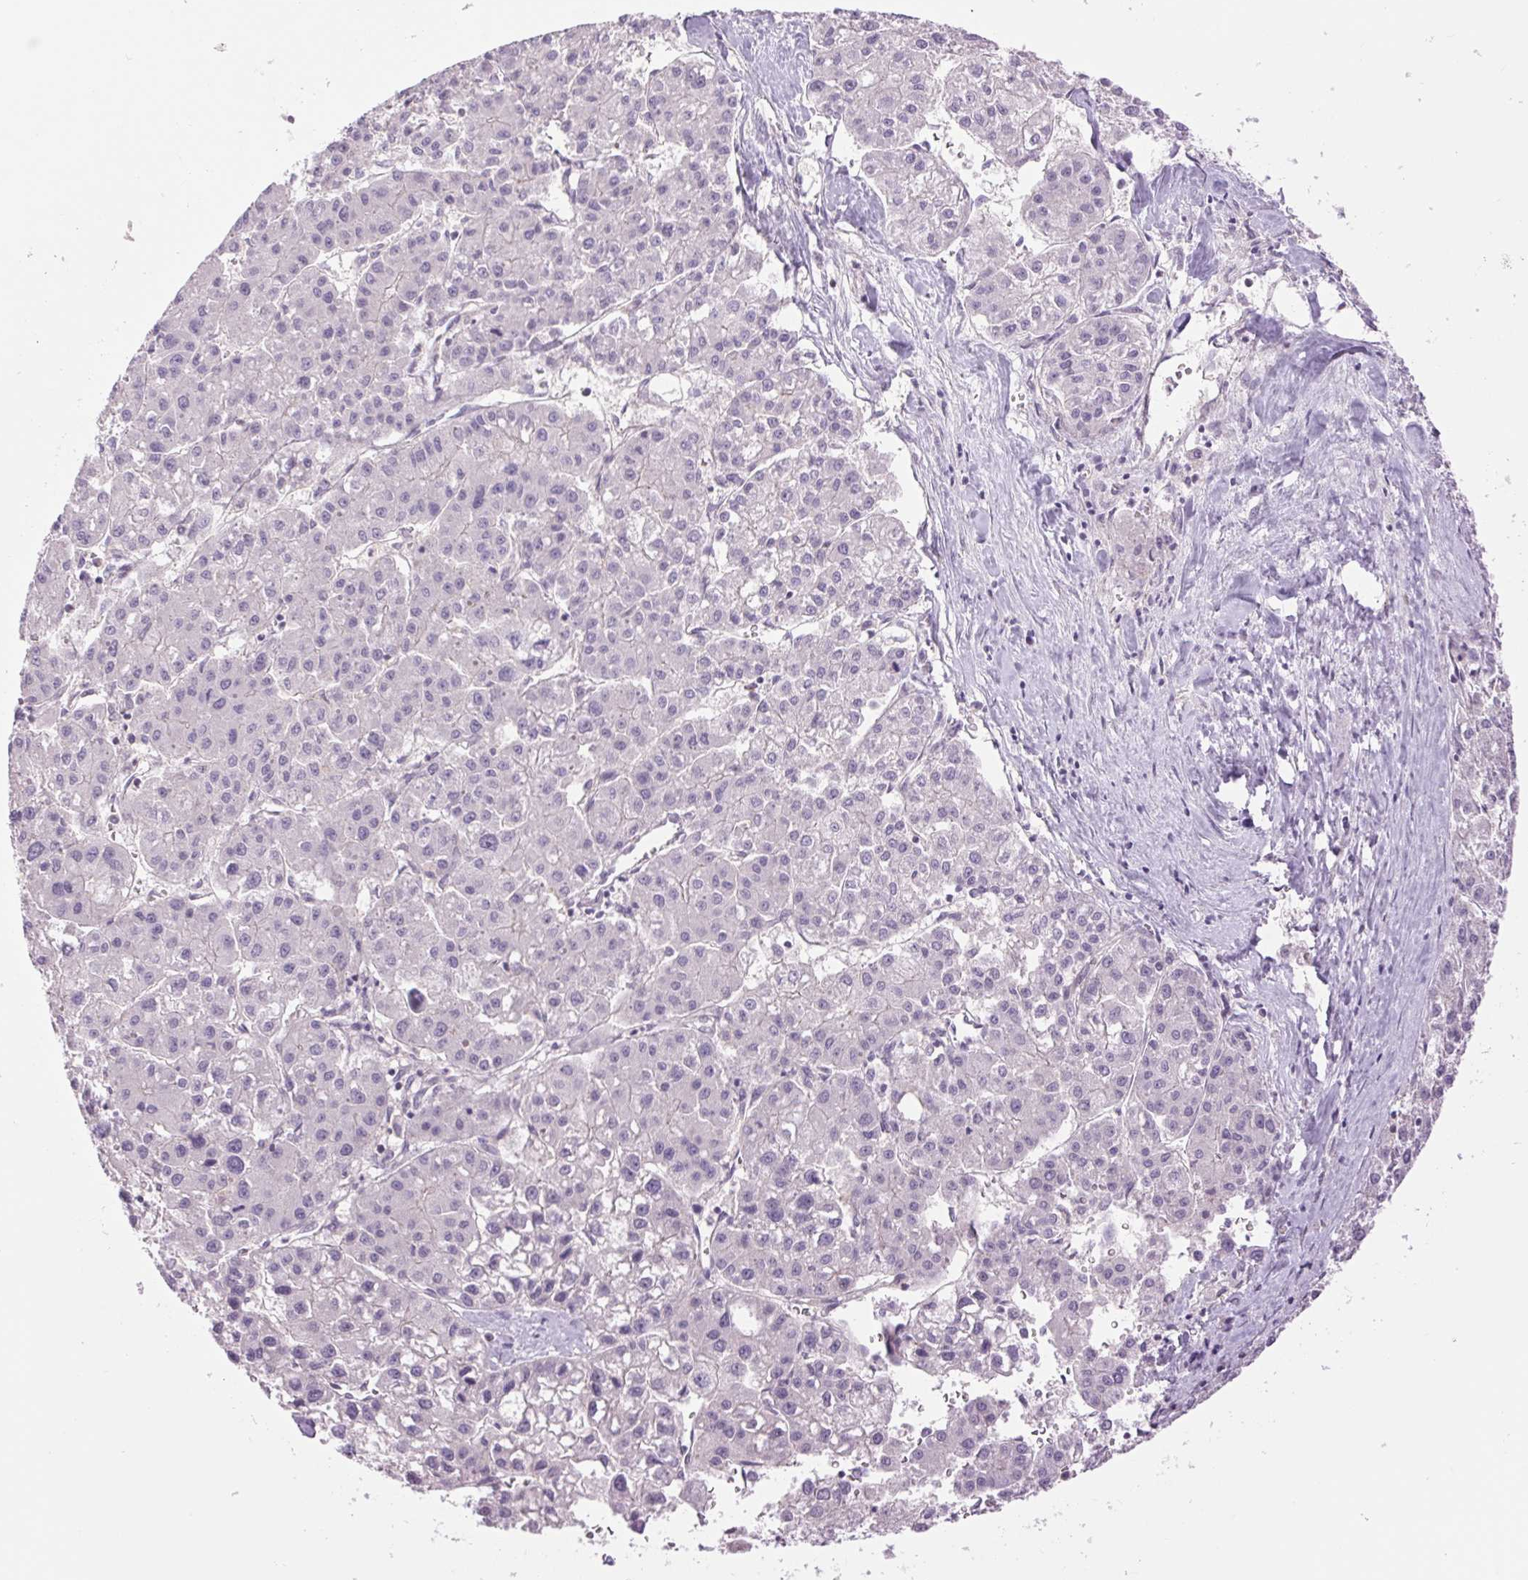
{"staining": {"intensity": "negative", "quantity": "none", "location": "none"}, "tissue": "liver cancer", "cell_type": "Tumor cells", "image_type": "cancer", "snomed": [{"axis": "morphology", "description": "Carcinoma, Hepatocellular, NOS"}, {"axis": "topography", "description": "Liver"}], "caption": "High power microscopy histopathology image of an IHC histopathology image of liver hepatocellular carcinoma, revealing no significant expression in tumor cells. (Brightfield microscopy of DAB (3,3'-diaminobenzidine) IHC at high magnification).", "gene": "CTNNA3", "patient": {"sex": "male", "age": 73}}